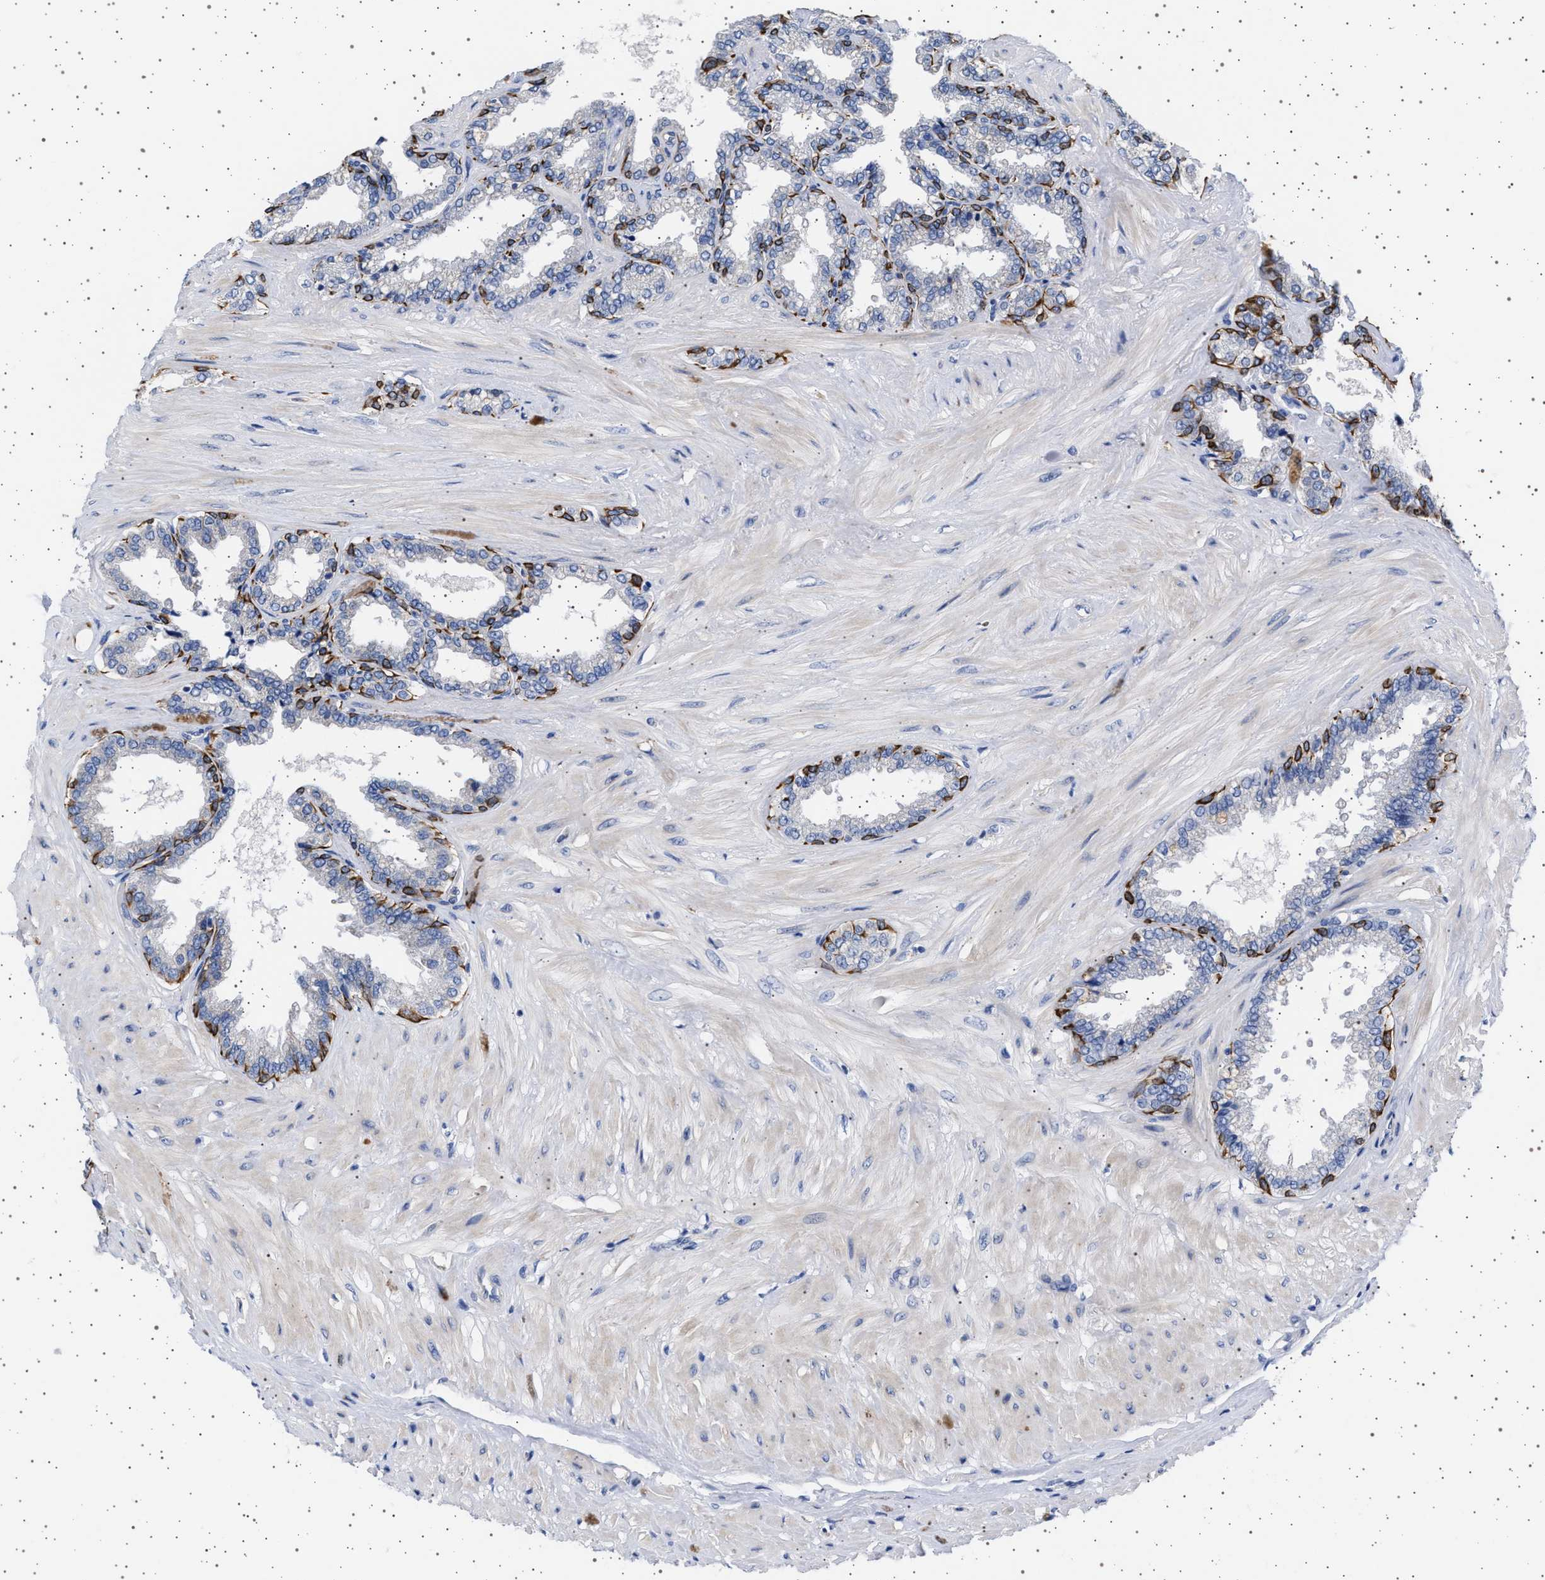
{"staining": {"intensity": "strong", "quantity": "<25%", "location": "cytoplasmic/membranous"}, "tissue": "seminal vesicle", "cell_type": "Glandular cells", "image_type": "normal", "snomed": [{"axis": "morphology", "description": "Normal tissue, NOS"}, {"axis": "topography", "description": "Seminal veicle"}], "caption": "Protein staining of normal seminal vesicle reveals strong cytoplasmic/membranous staining in about <25% of glandular cells.", "gene": "TRMT10B", "patient": {"sex": "male", "age": 46}}